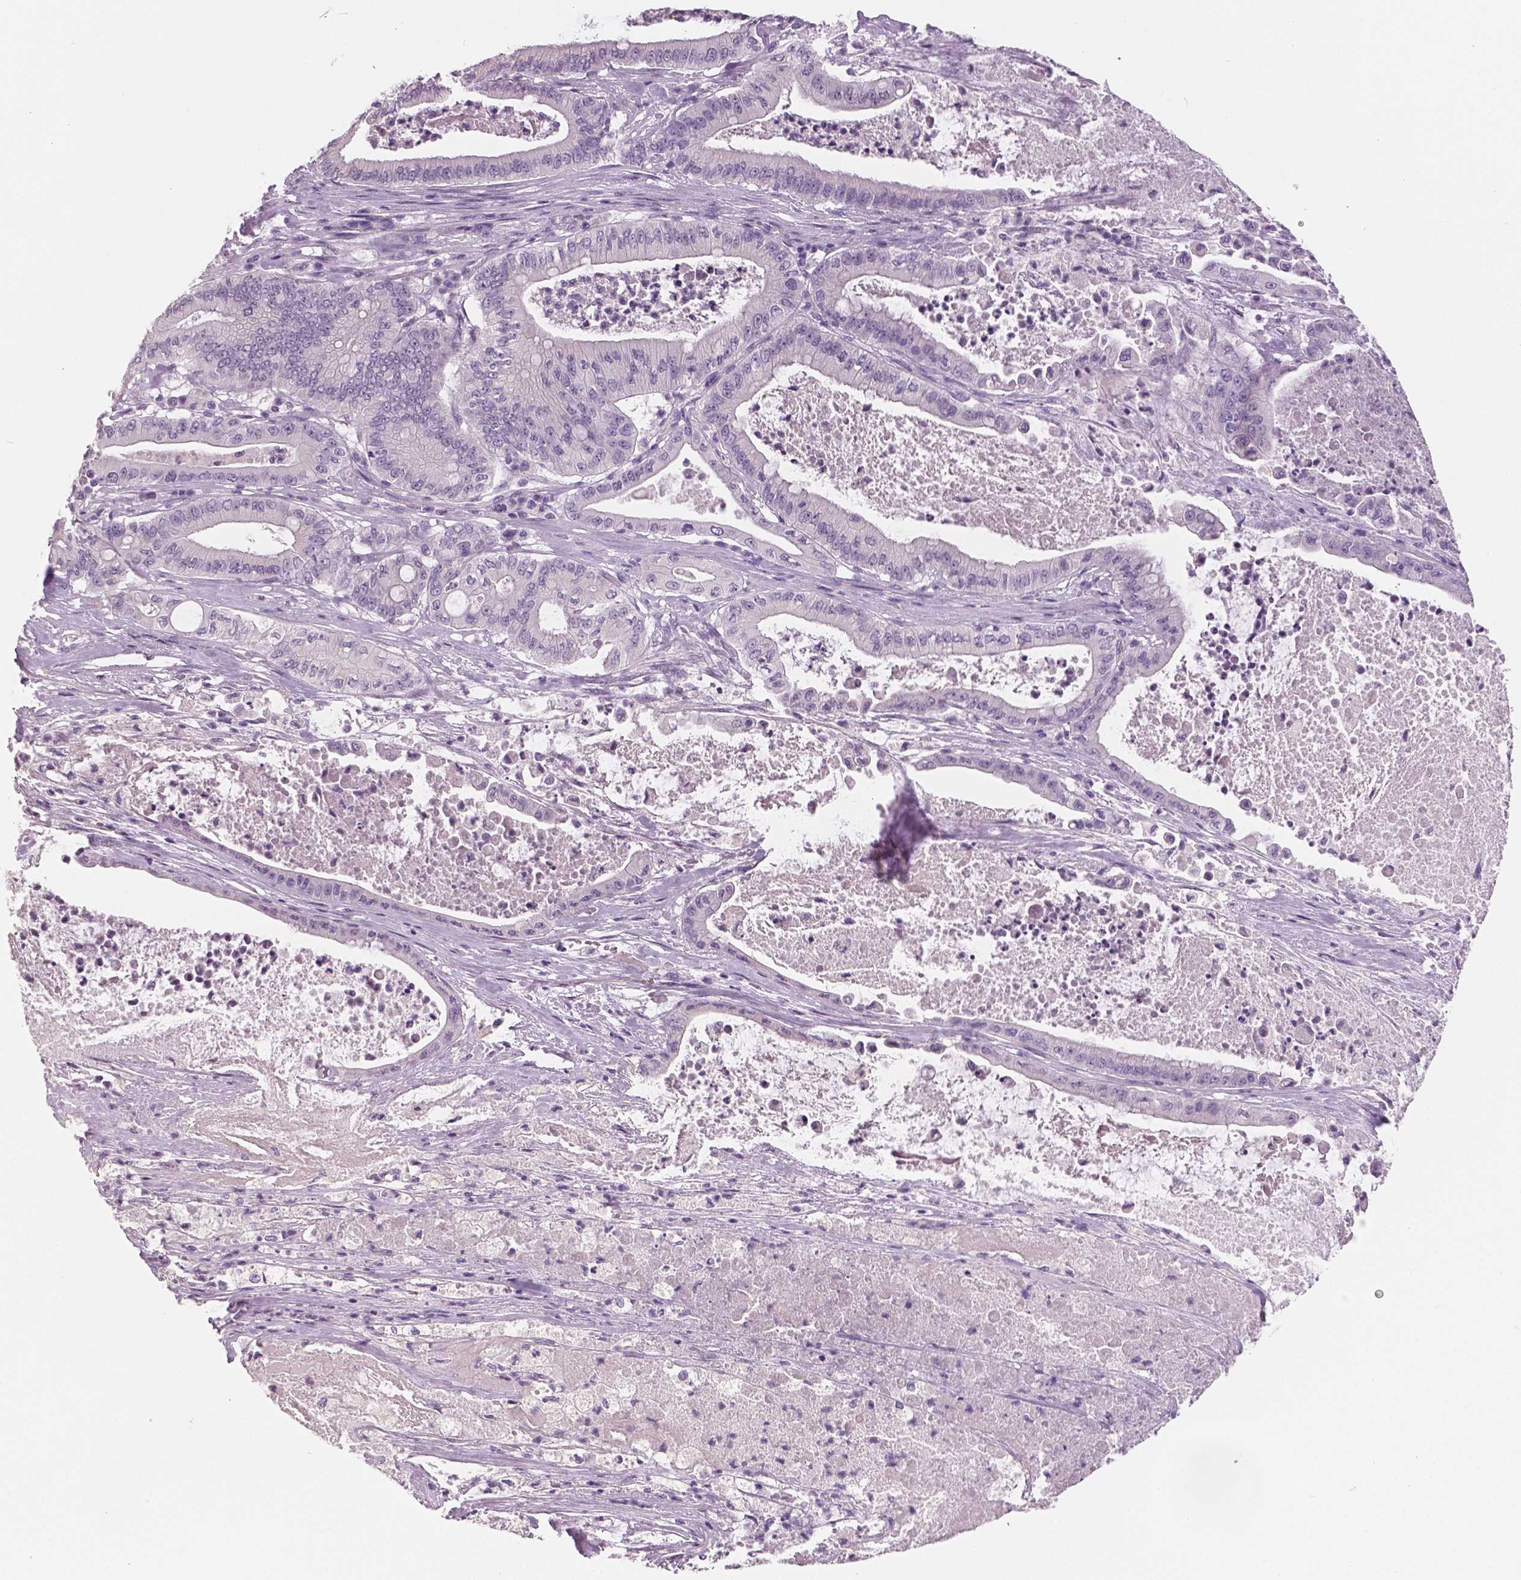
{"staining": {"intensity": "negative", "quantity": "none", "location": "none"}, "tissue": "pancreatic cancer", "cell_type": "Tumor cells", "image_type": "cancer", "snomed": [{"axis": "morphology", "description": "Adenocarcinoma, NOS"}, {"axis": "topography", "description": "Pancreas"}], "caption": "Pancreatic cancer was stained to show a protein in brown. There is no significant positivity in tumor cells. Nuclei are stained in blue.", "gene": "TSPAN7", "patient": {"sex": "male", "age": 71}}